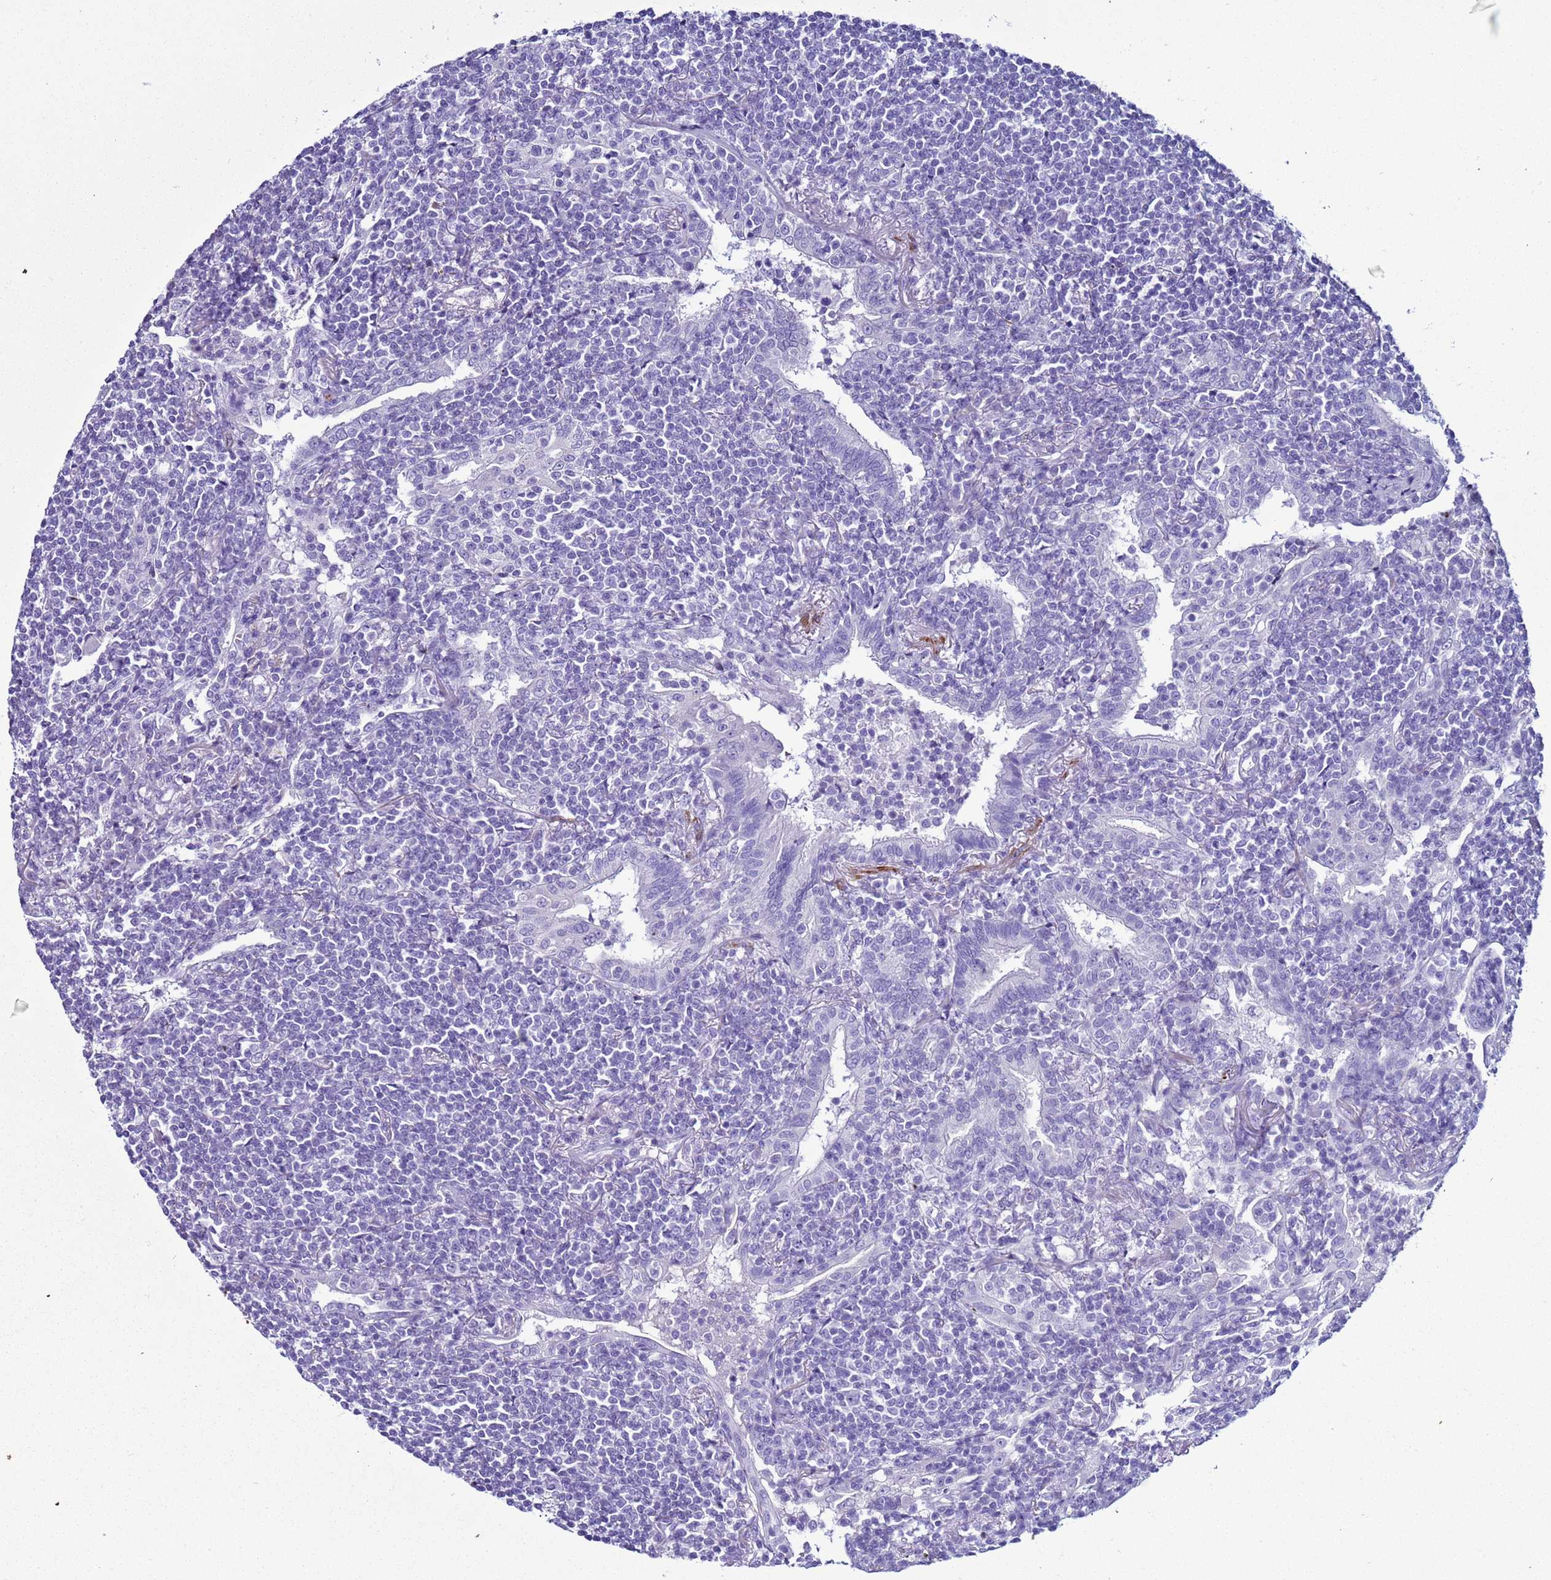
{"staining": {"intensity": "negative", "quantity": "none", "location": "none"}, "tissue": "lymphoma", "cell_type": "Tumor cells", "image_type": "cancer", "snomed": [{"axis": "morphology", "description": "Malignant lymphoma, non-Hodgkin's type, Low grade"}, {"axis": "topography", "description": "Lung"}], "caption": "Immunohistochemical staining of human low-grade malignant lymphoma, non-Hodgkin's type demonstrates no significant positivity in tumor cells.", "gene": "LCMT1", "patient": {"sex": "female", "age": 71}}